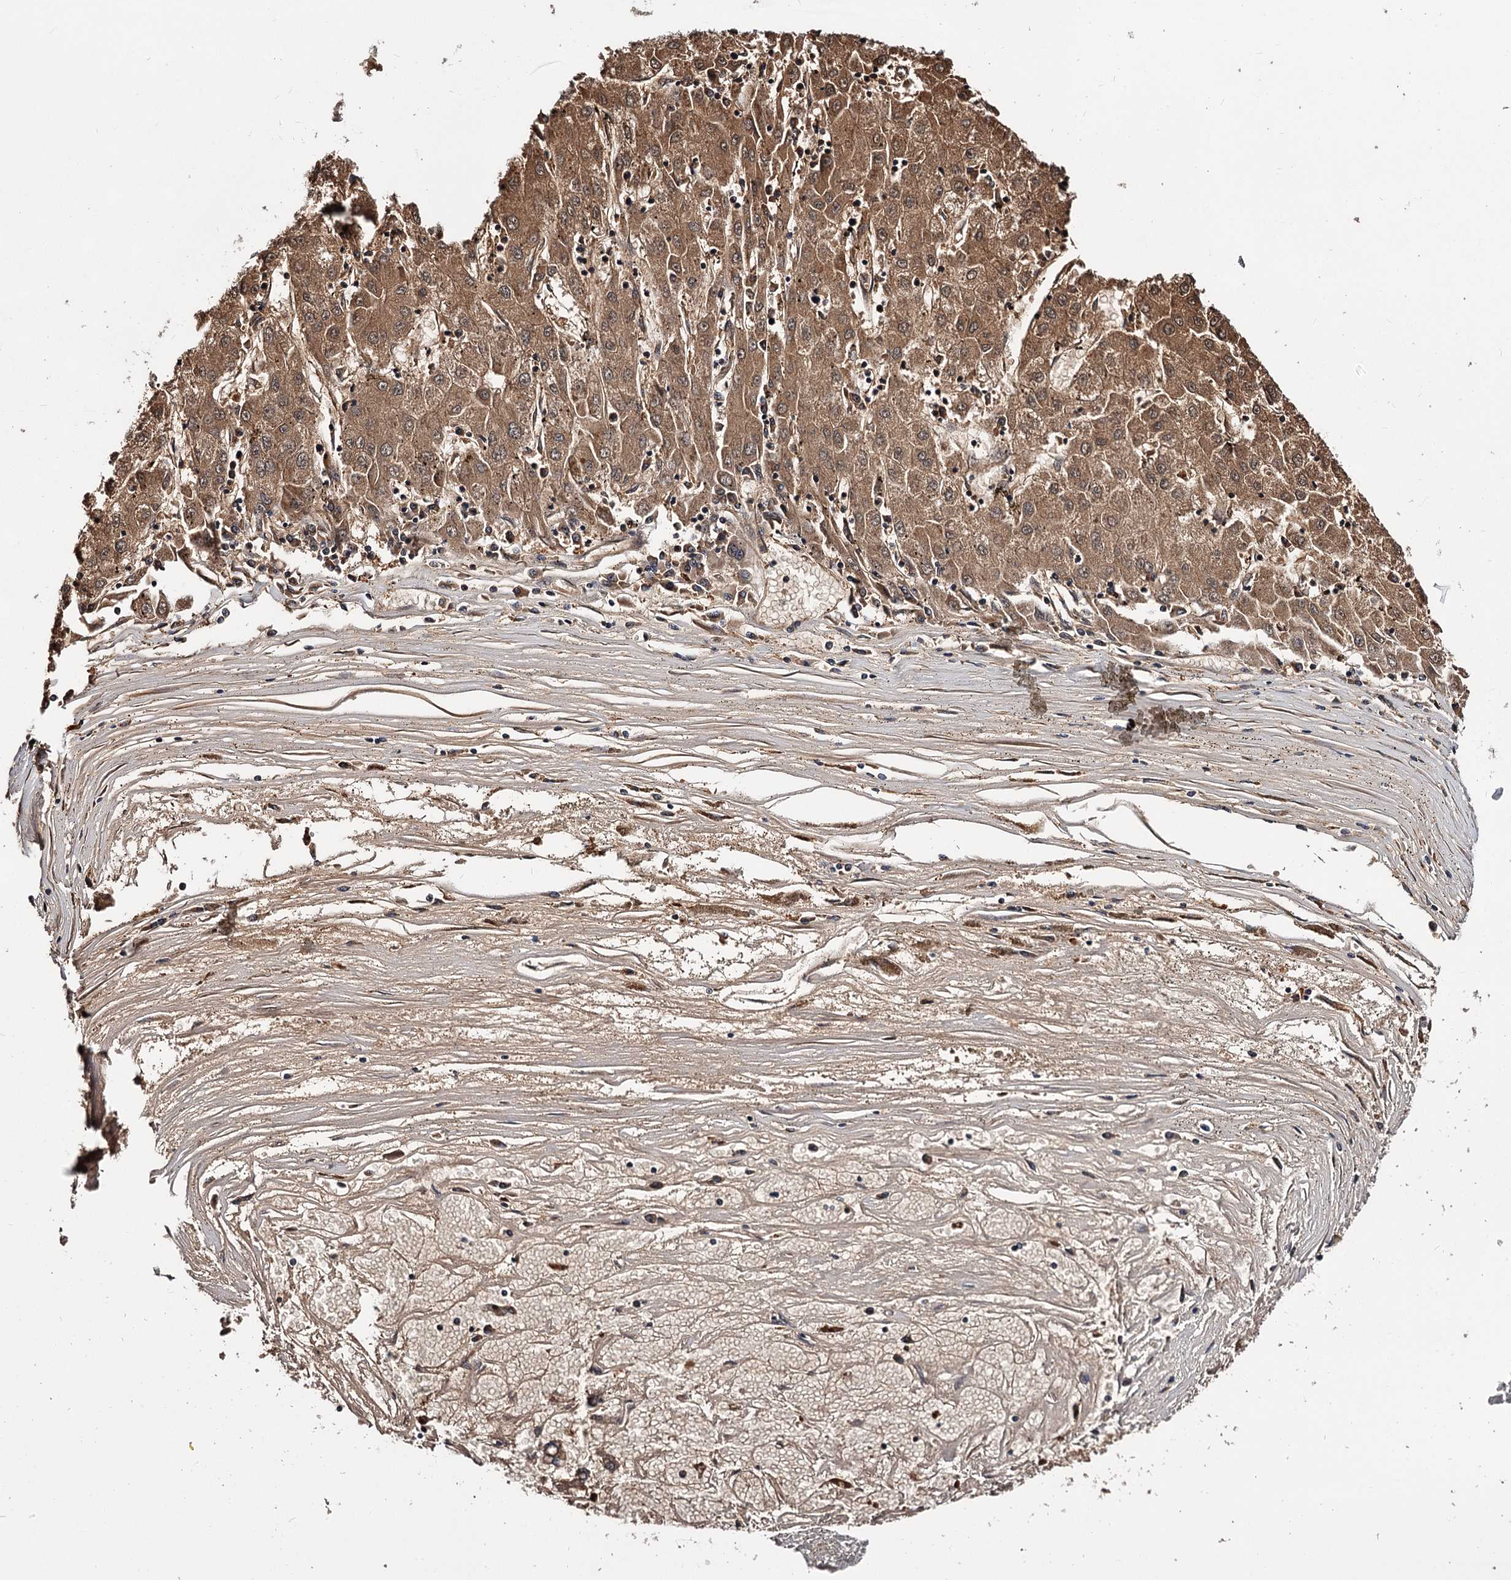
{"staining": {"intensity": "moderate", "quantity": ">75%", "location": "cytoplasmic/membranous,nuclear"}, "tissue": "liver cancer", "cell_type": "Tumor cells", "image_type": "cancer", "snomed": [{"axis": "morphology", "description": "Carcinoma, Hepatocellular, NOS"}, {"axis": "topography", "description": "Liver"}], "caption": "Immunohistochemistry (IHC) of hepatocellular carcinoma (liver) exhibits medium levels of moderate cytoplasmic/membranous and nuclear staining in about >75% of tumor cells. (DAB = brown stain, brightfield microscopy at high magnification).", "gene": "GSTO1", "patient": {"sex": "male", "age": 72}}